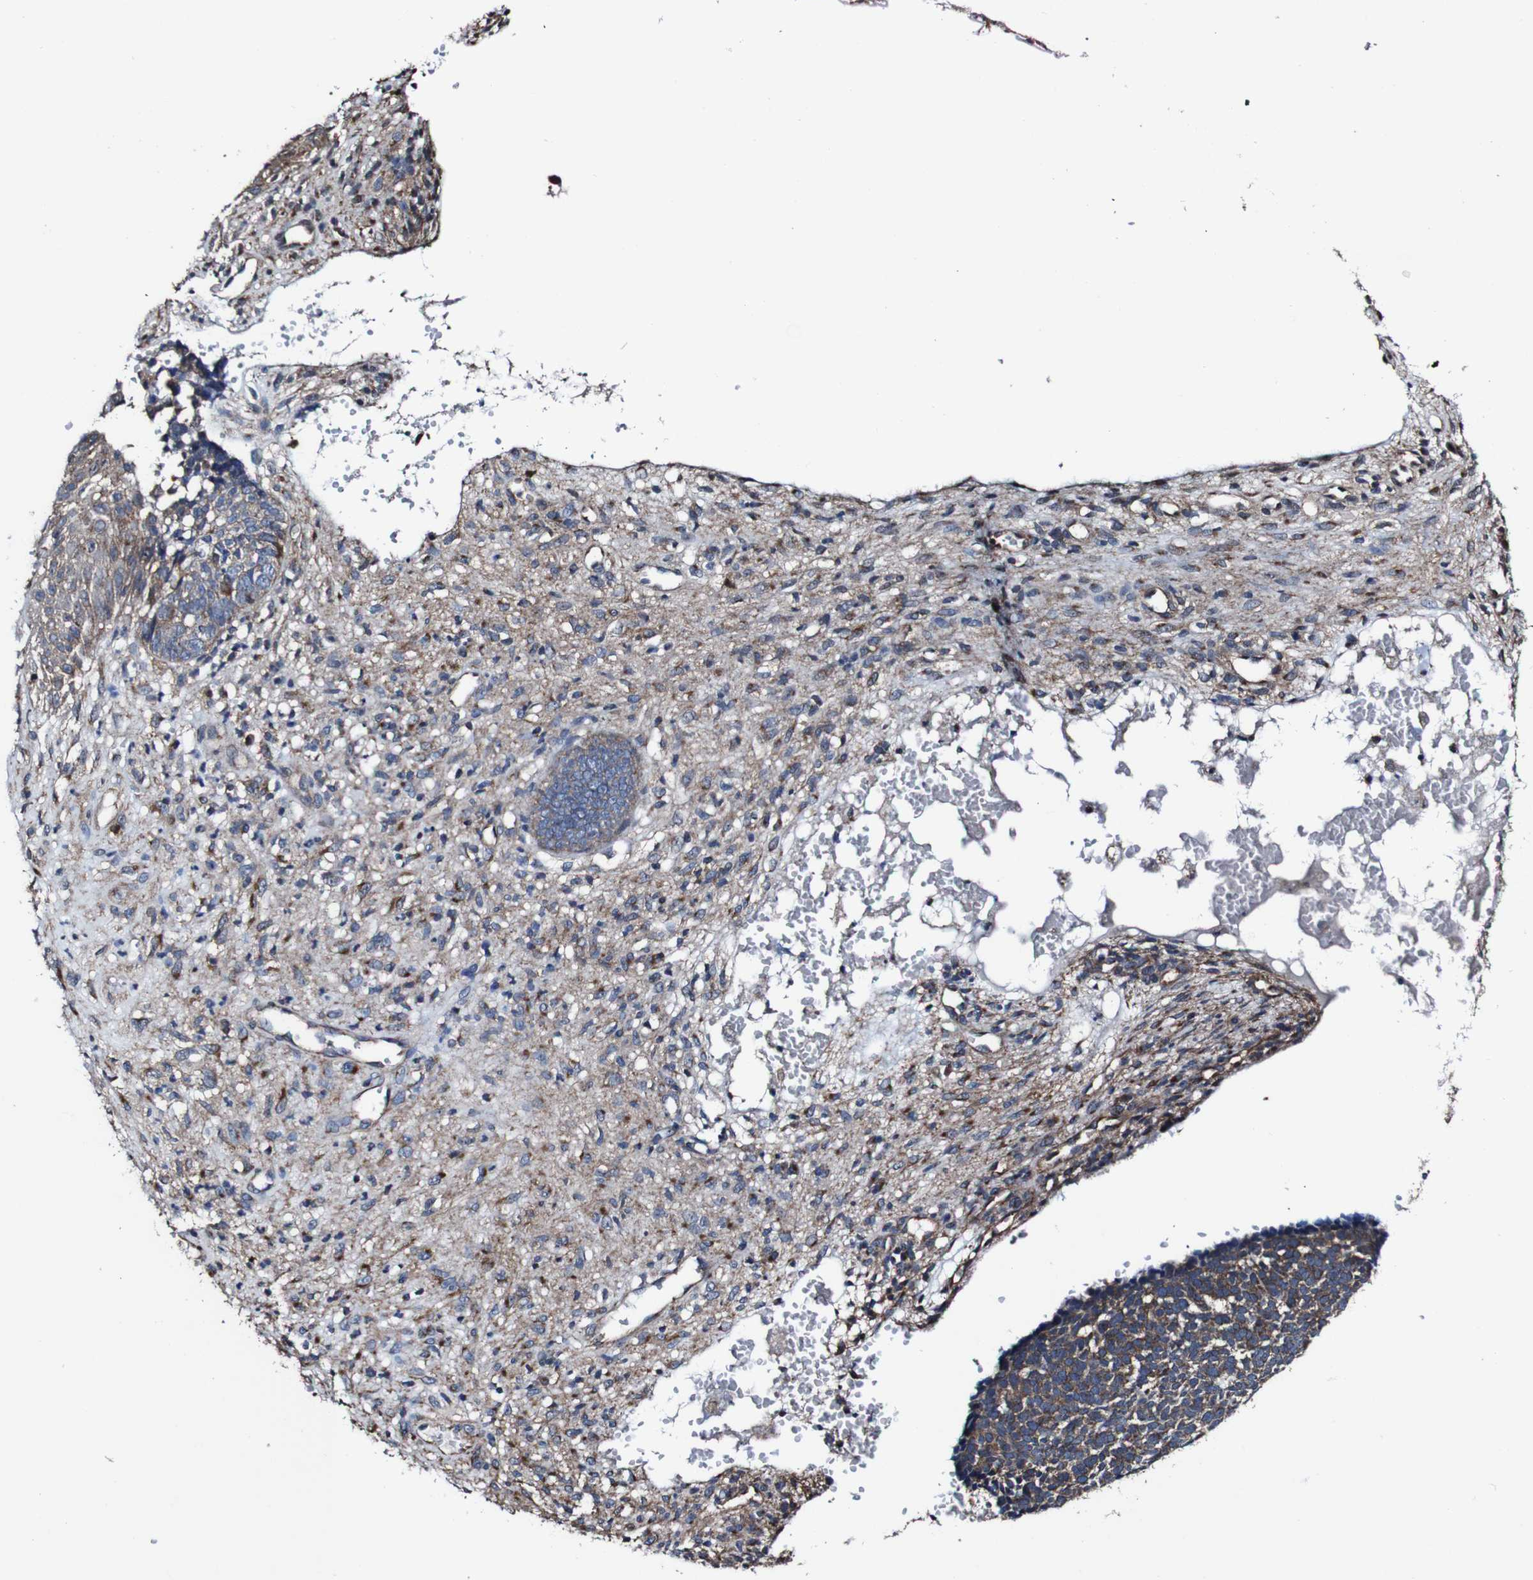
{"staining": {"intensity": "moderate", "quantity": ">75%", "location": "cytoplasmic/membranous"}, "tissue": "skin cancer", "cell_type": "Tumor cells", "image_type": "cancer", "snomed": [{"axis": "morphology", "description": "Basal cell carcinoma"}, {"axis": "topography", "description": "Skin"}], "caption": "Immunohistochemistry (IHC) of skin cancer demonstrates medium levels of moderate cytoplasmic/membranous positivity in approximately >75% of tumor cells.", "gene": "CSF1R", "patient": {"sex": "male", "age": 84}}